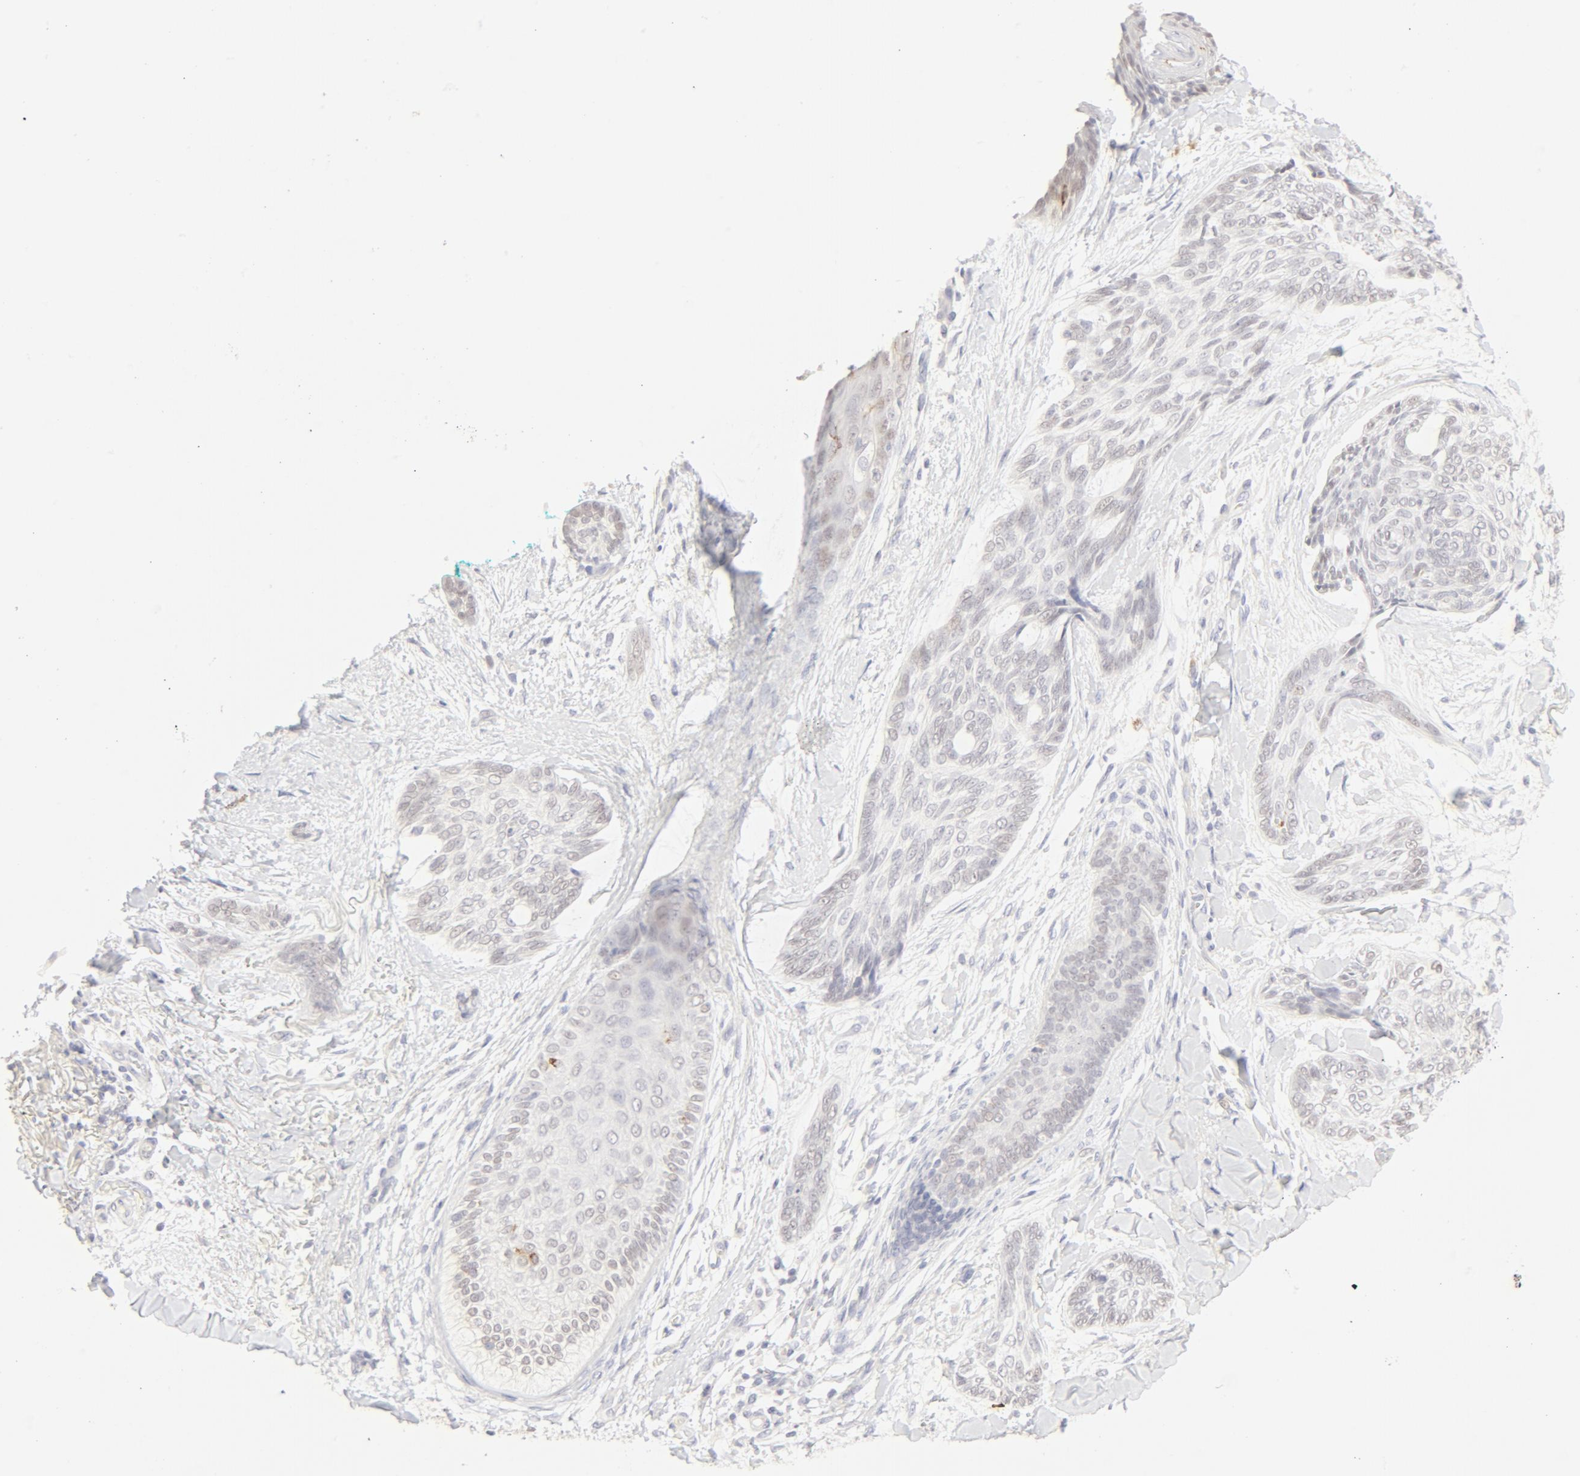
{"staining": {"intensity": "weak", "quantity": "<25%", "location": "cytoplasmic/membranous"}, "tissue": "skin cancer", "cell_type": "Tumor cells", "image_type": "cancer", "snomed": [{"axis": "morphology", "description": "Normal tissue, NOS"}, {"axis": "morphology", "description": "Basal cell carcinoma"}, {"axis": "topography", "description": "Skin"}], "caption": "This is an immunohistochemistry photomicrograph of human basal cell carcinoma (skin). There is no staining in tumor cells.", "gene": "FCGBP", "patient": {"sex": "female", "age": 71}}